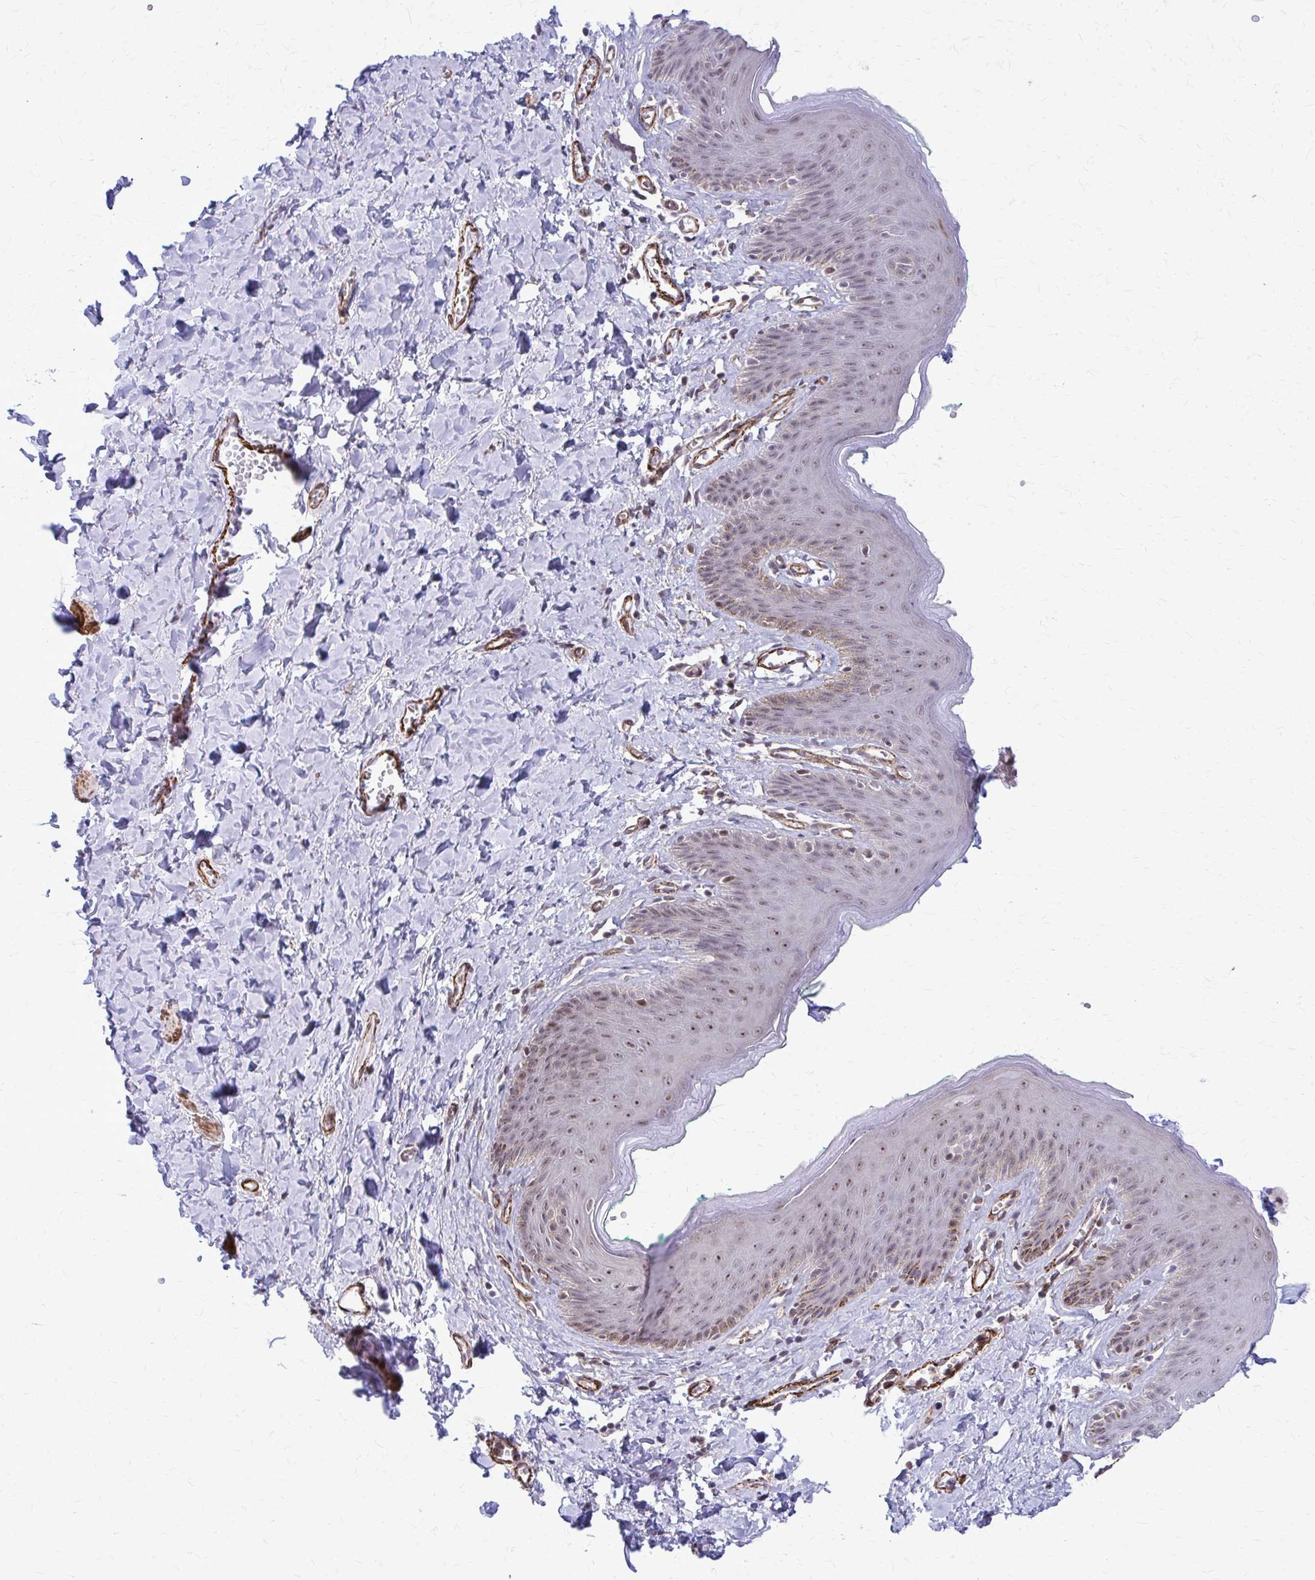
{"staining": {"intensity": "moderate", "quantity": "25%-75%", "location": "nuclear"}, "tissue": "skin", "cell_type": "Epidermal cells", "image_type": "normal", "snomed": [{"axis": "morphology", "description": "Normal tissue, NOS"}, {"axis": "topography", "description": "Vulva"}, {"axis": "topography", "description": "Peripheral nerve tissue"}], "caption": "A brown stain labels moderate nuclear staining of a protein in epidermal cells of normal human skin. Nuclei are stained in blue.", "gene": "NRBF2", "patient": {"sex": "female", "age": 66}}